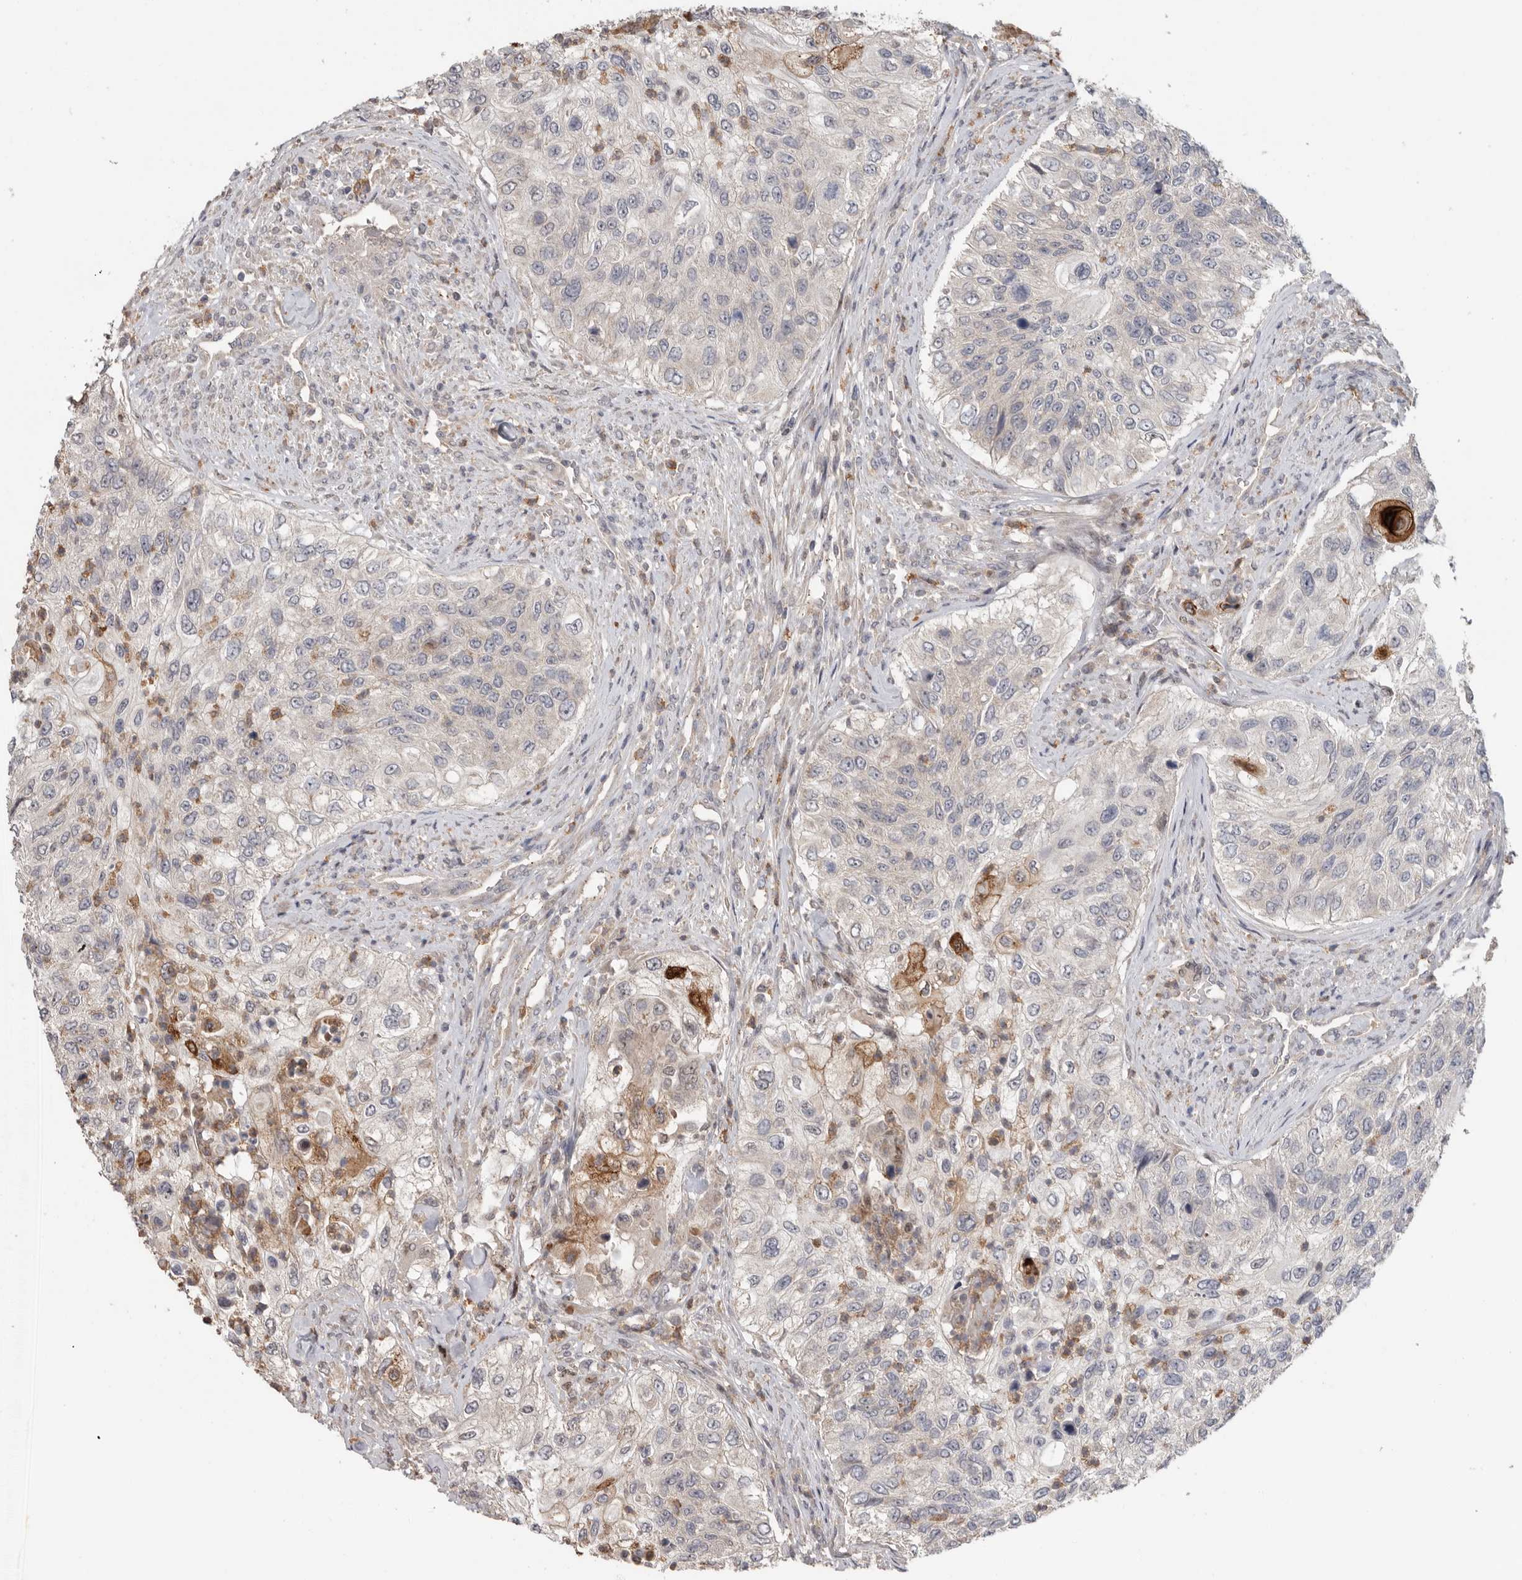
{"staining": {"intensity": "moderate", "quantity": "<25%", "location": "cytoplasmic/membranous"}, "tissue": "urothelial cancer", "cell_type": "Tumor cells", "image_type": "cancer", "snomed": [{"axis": "morphology", "description": "Urothelial carcinoma, High grade"}, {"axis": "topography", "description": "Urinary bladder"}], "caption": "This photomicrograph demonstrates immunohistochemistry staining of human urothelial cancer, with low moderate cytoplasmic/membranous staining in approximately <25% of tumor cells.", "gene": "KLK5", "patient": {"sex": "female", "age": 60}}